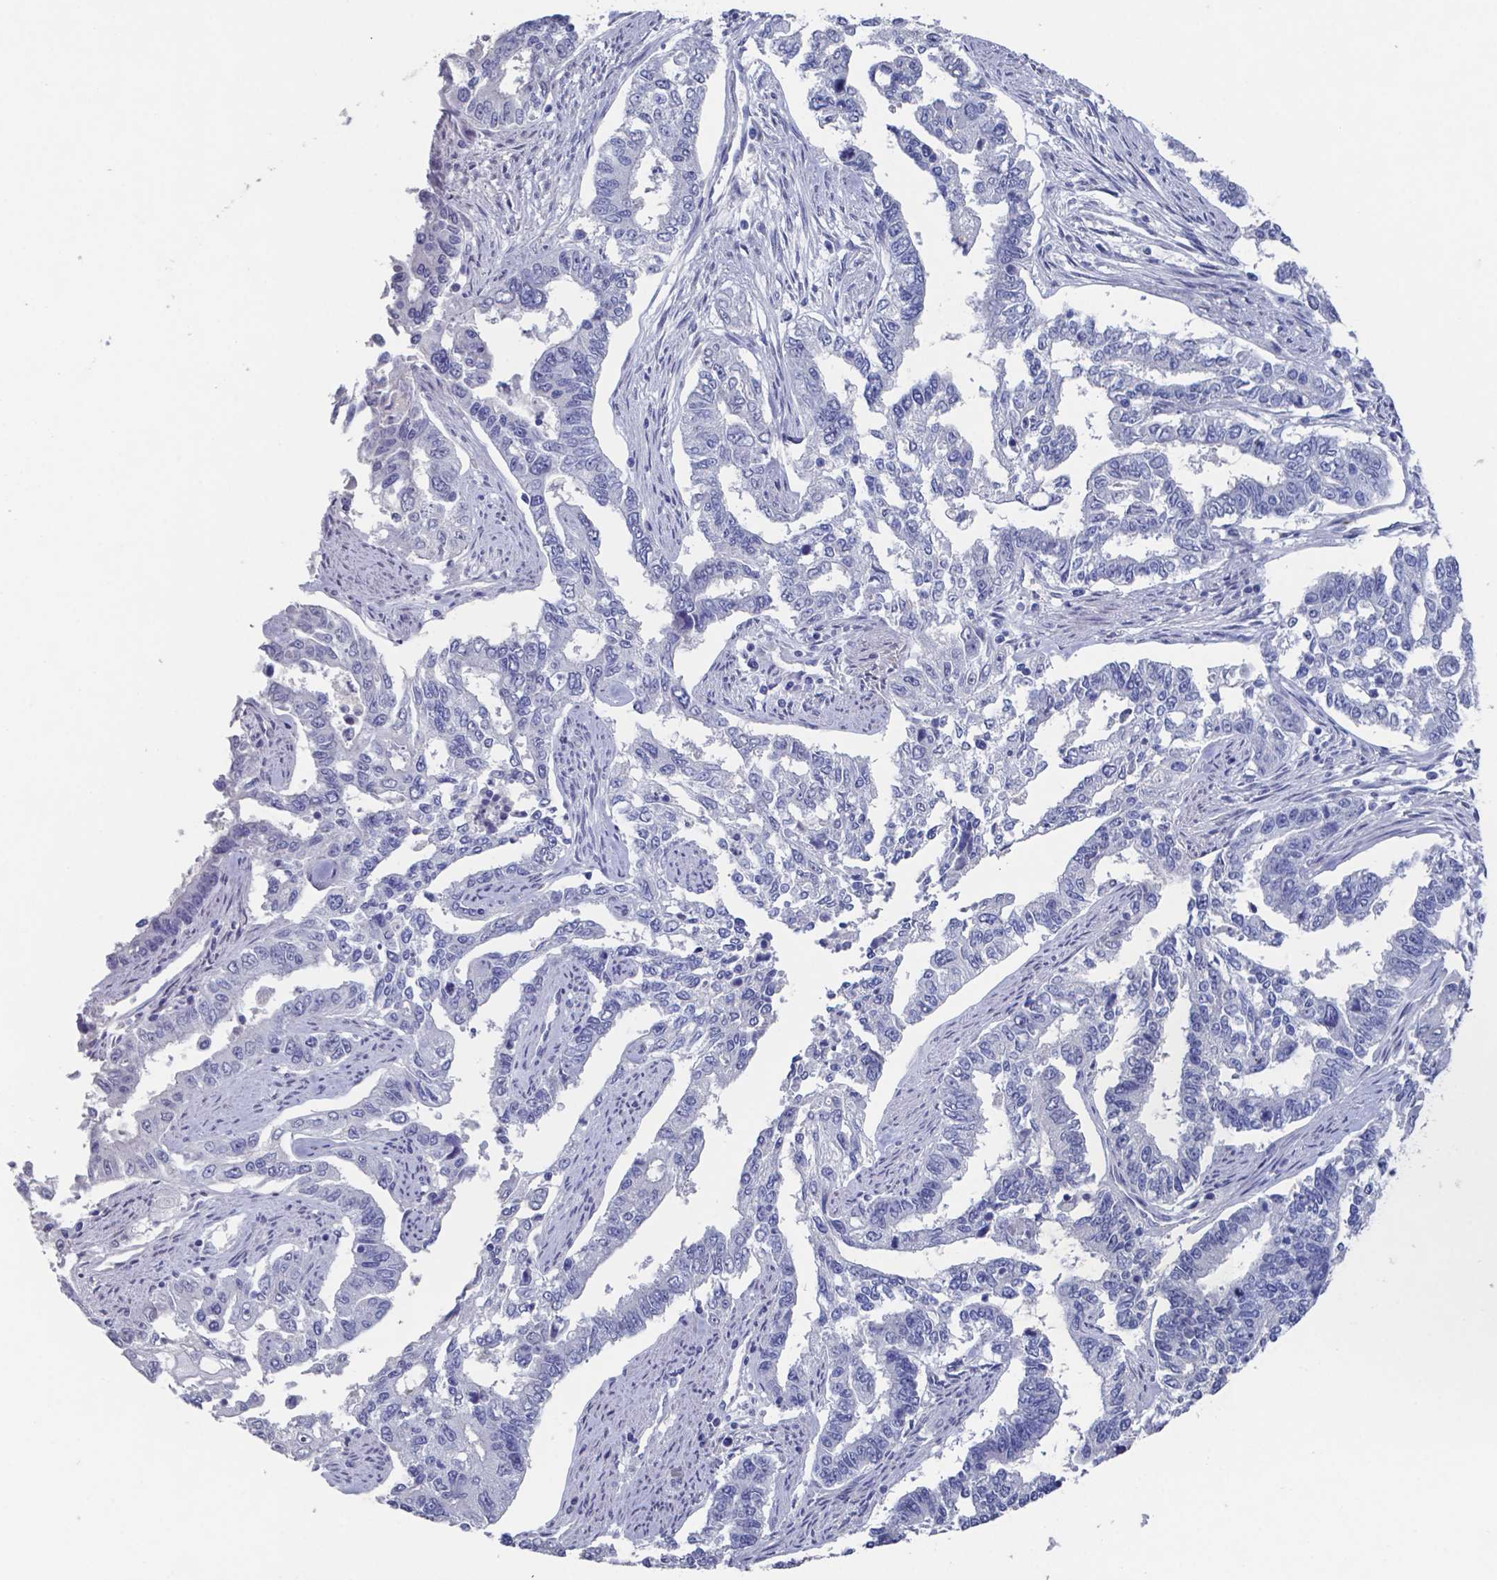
{"staining": {"intensity": "negative", "quantity": "none", "location": "none"}, "tissue": "endometrial cancer", "cell_type": "Tumor cells", "image_type": "cancer", "snomed": [{"axis": "morphology", "description": "Adenocarcinoma, NOS"}, {"axis": "topography", "description": "Uterus"}], "caption": "There is no significant positivity in tumor cells of endometrial cancer (adenocarcinoma).", "gene": "PLA2R1", "patient": {"sex": "female", "age": 59}}